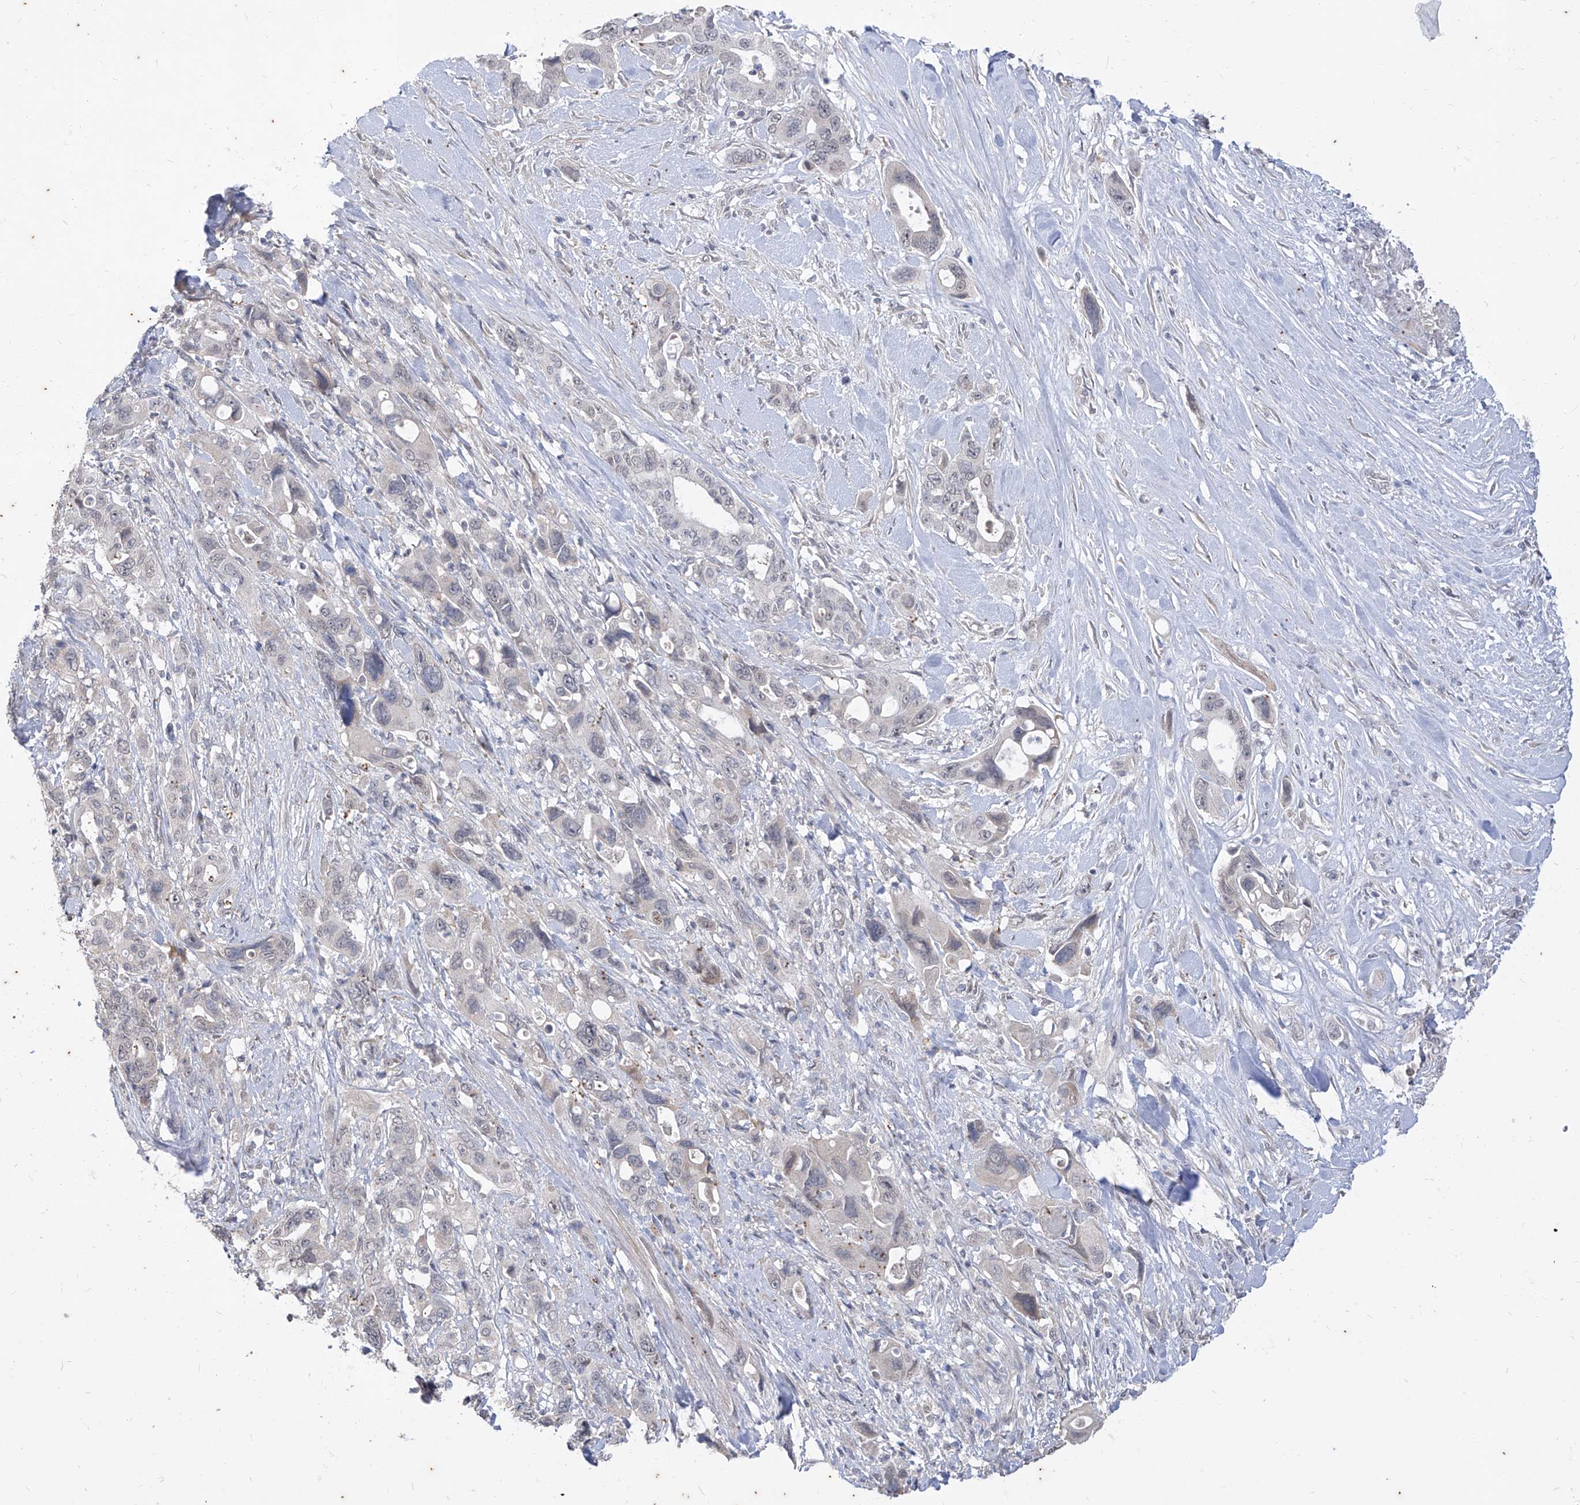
{"staining": {"intensity": "negative", "quantity": "none", "location": "none"}, "tissue": "pancreatic cancer", "cell_type": "Tumor cells", "image_type": "cancer", "snomed": [{"axis": "morphology", "description": "Adenocarcinoma, NOS"}, {"axis": "topography", "description": "Pancreas"}], "caption": "There is no significant expression in tumor cells of pancreatic adenocarcinoma. (DAB immunohistochemistry, high magnification).", "gene": "PHF20L1", "patient": {"sex": "male", "age": 46}}